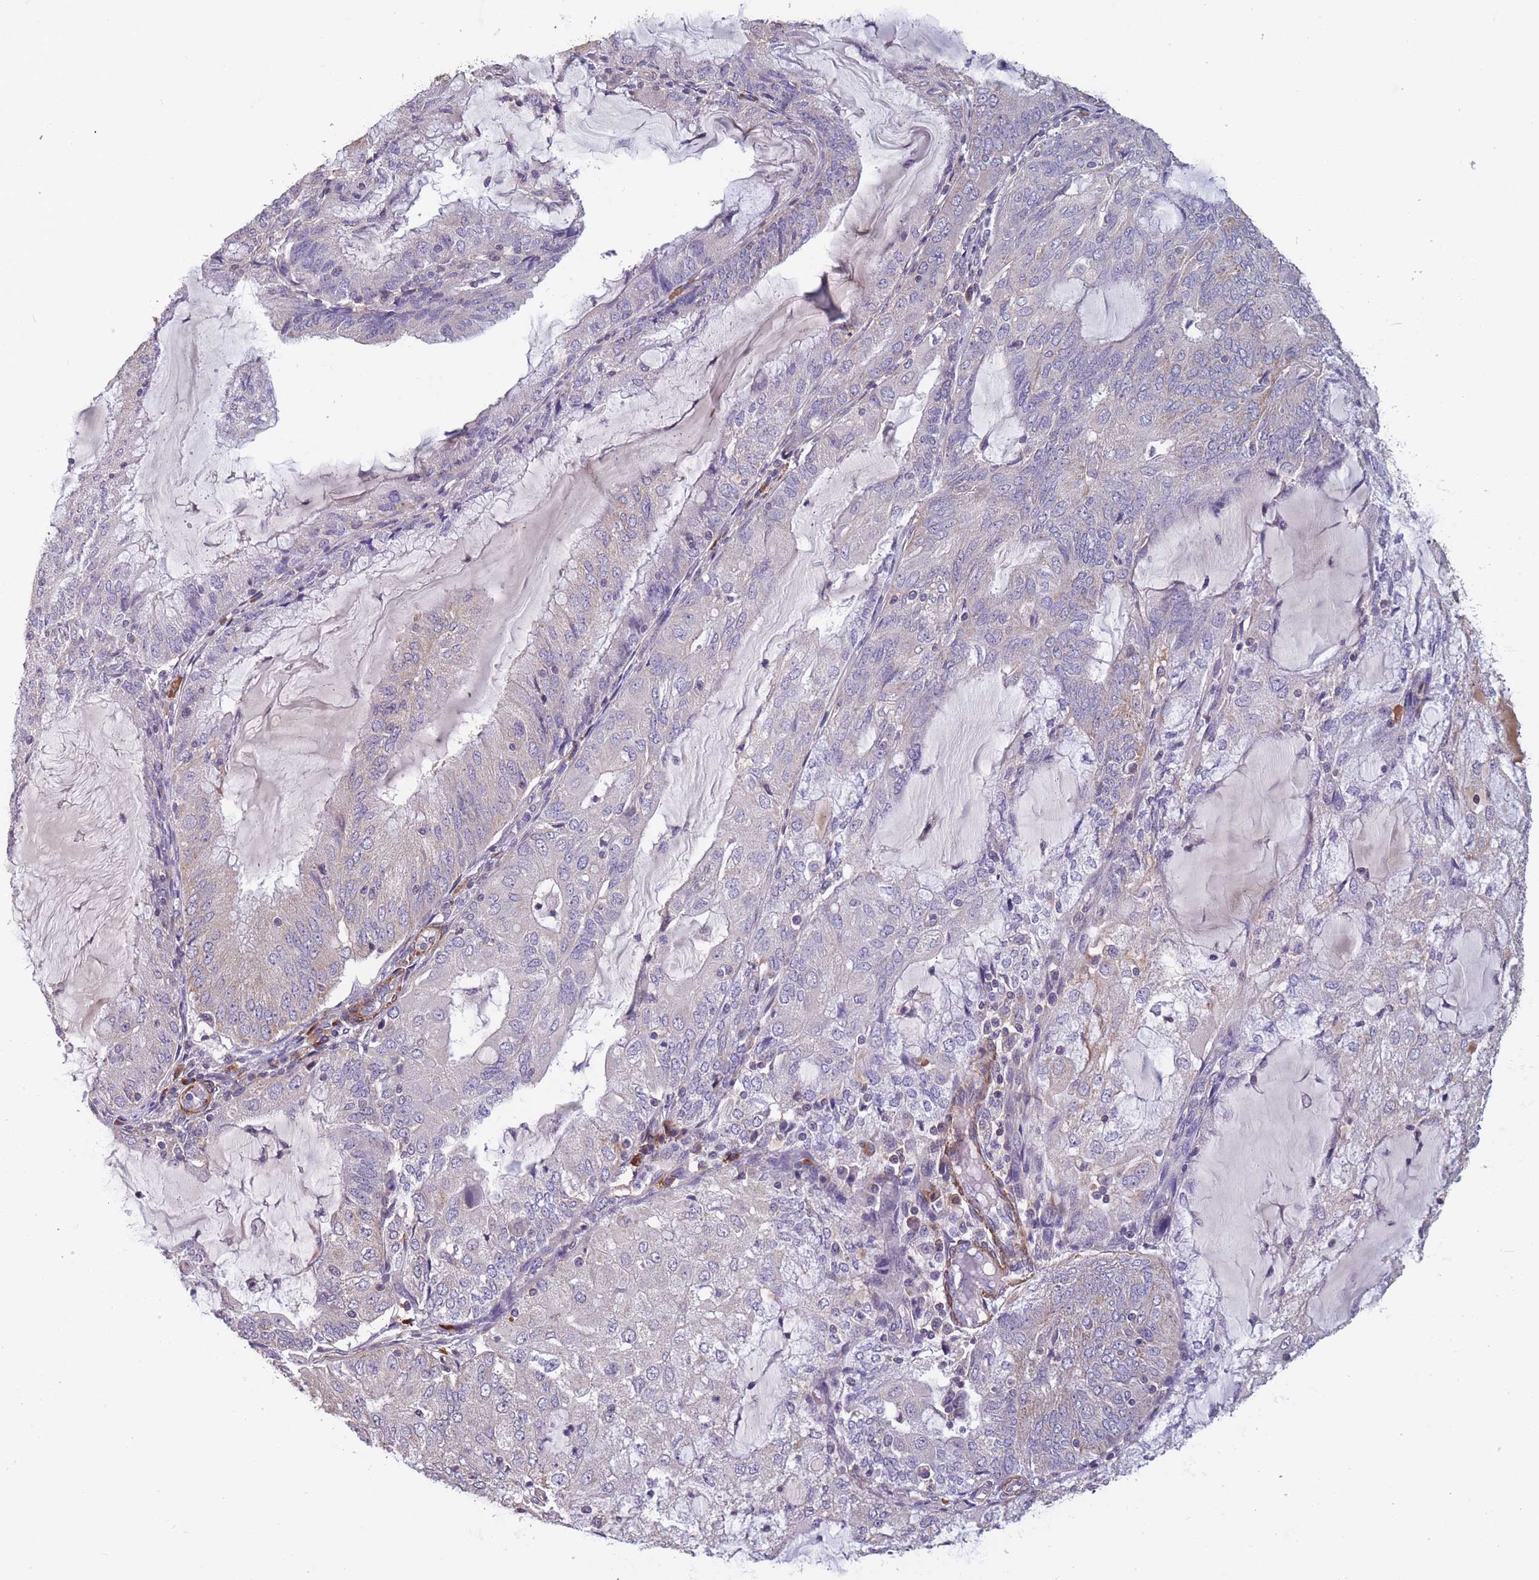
{"staining": {"intensity": "negative", "quantity": "none", "location": "none"}, "tissue": "endometrial cancer", "cell_type": "Tumor cells", "image_type": "cancer", "snomed": [{"axis": "morphology", "description": "Adenocarcinoma, NOS"}, {"axis": "topography", "description": "Endometrium"}], "caption": "Immunohistochemistry (IHC) image of human endometrial cancer stained for a protein (brown), which reveals no expression in tumor cells.", "gene": "TOMM40L", "patient": {"sex": "female", "age": 81}}